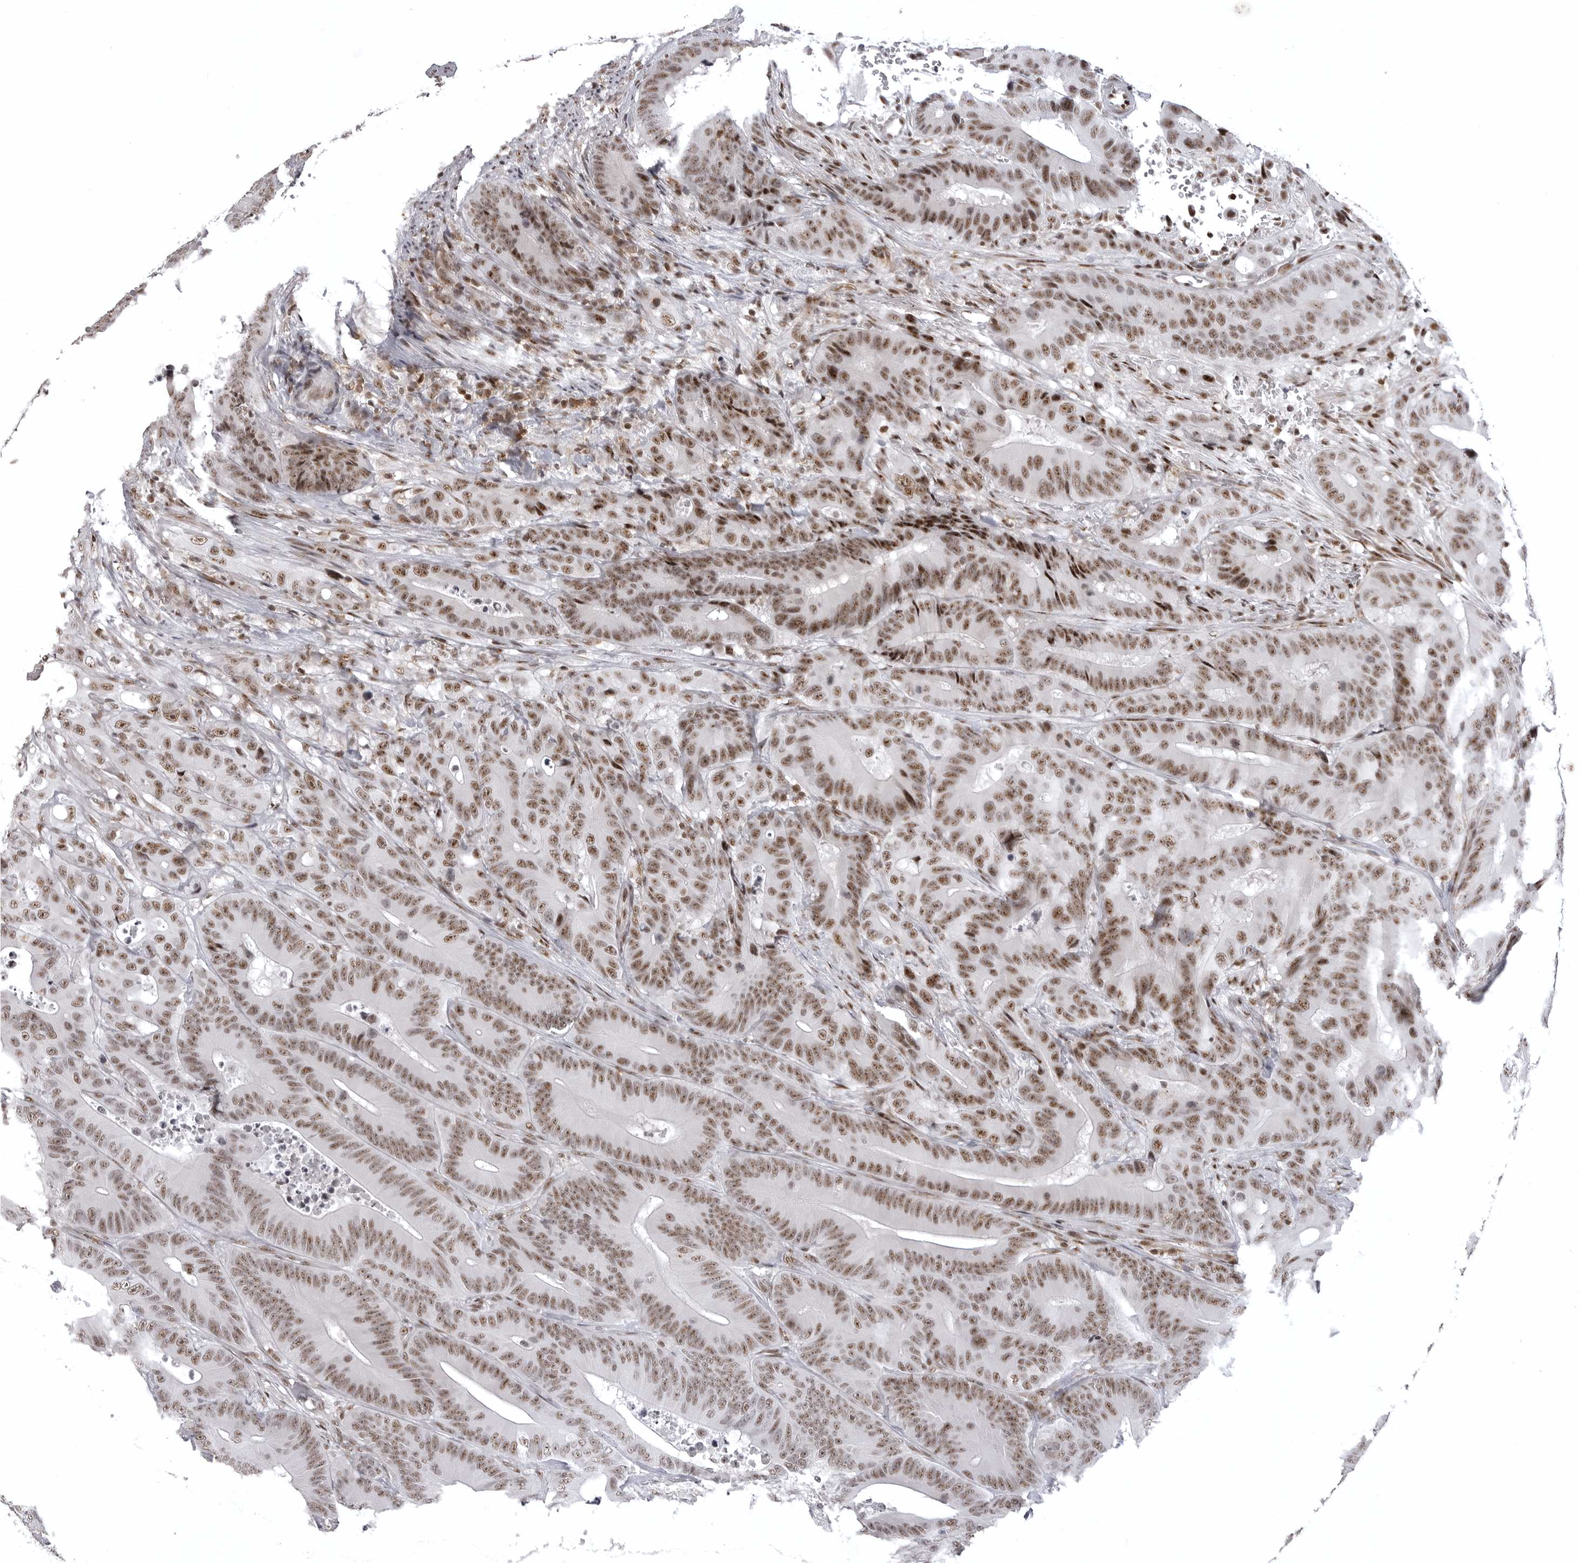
{"staining": {"intensity": "moderate", "quantity": ">75%", "location": "nuclear"}, "tissue": "colorectal cancer", "cell_type": "Tumor cells", "image_type": "cancer", "snomed": [{"axis": "morphology", "description": "Adenocarcinoma, NOS"}, {"axis": "topography", "description": "Colon"}], "caption": "Approximately >75% of tumor cells in human colorectal adenocarcinoma demonstrate moderate nuclear protein expression as visualized by brown immunohistochemical staining.", "gene": "WRAP53", "patient": {"sex": "male", "age": 83}}